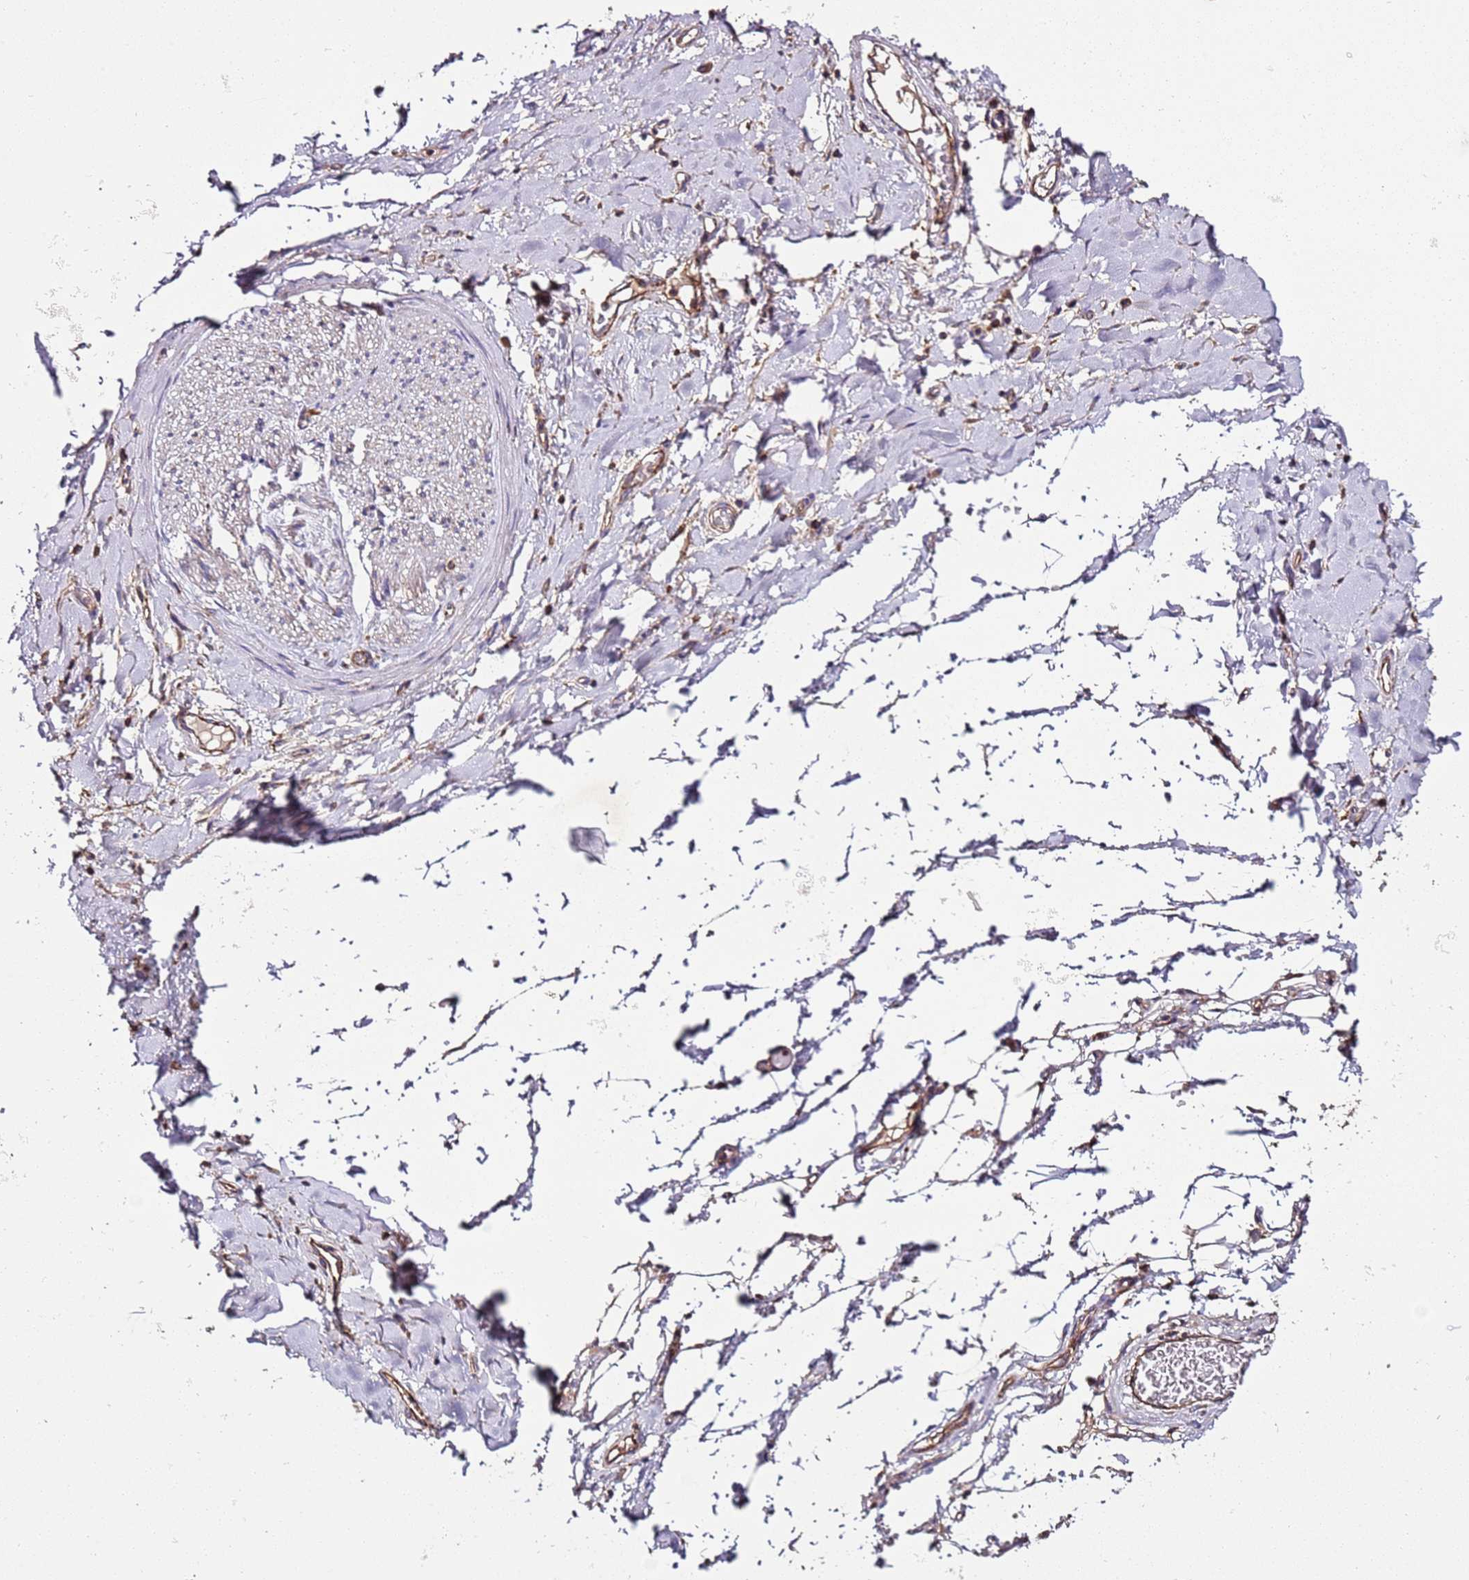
{"staining": {"intensity": "negative", "quantity": "none", "location": "none"}, "tissue": "adipose tissue", "cell_type": "Adipocytes", "image_type": "normal", "snomed": [{"axis": "morphology", "description": "Normal tissue, NOS"}, {"axis": "morphology", "description": "Adenocarcinoma, NOS"}, {"axis": "topography", "description": "Stomach, upper"}, {"axis": "topography", "description": "Peripheral nerve tissue"}], "caption": "Image shows no protein expression in adipocytes of normal adipose tissue. The staining was performed using DAB to visualize the protein expression in brown, while the nuclei were stained in blue with hematoxylin (Magnification: 20x).", "gene": "RMND5A", "patient": {"sex": "male", "age": 62}}